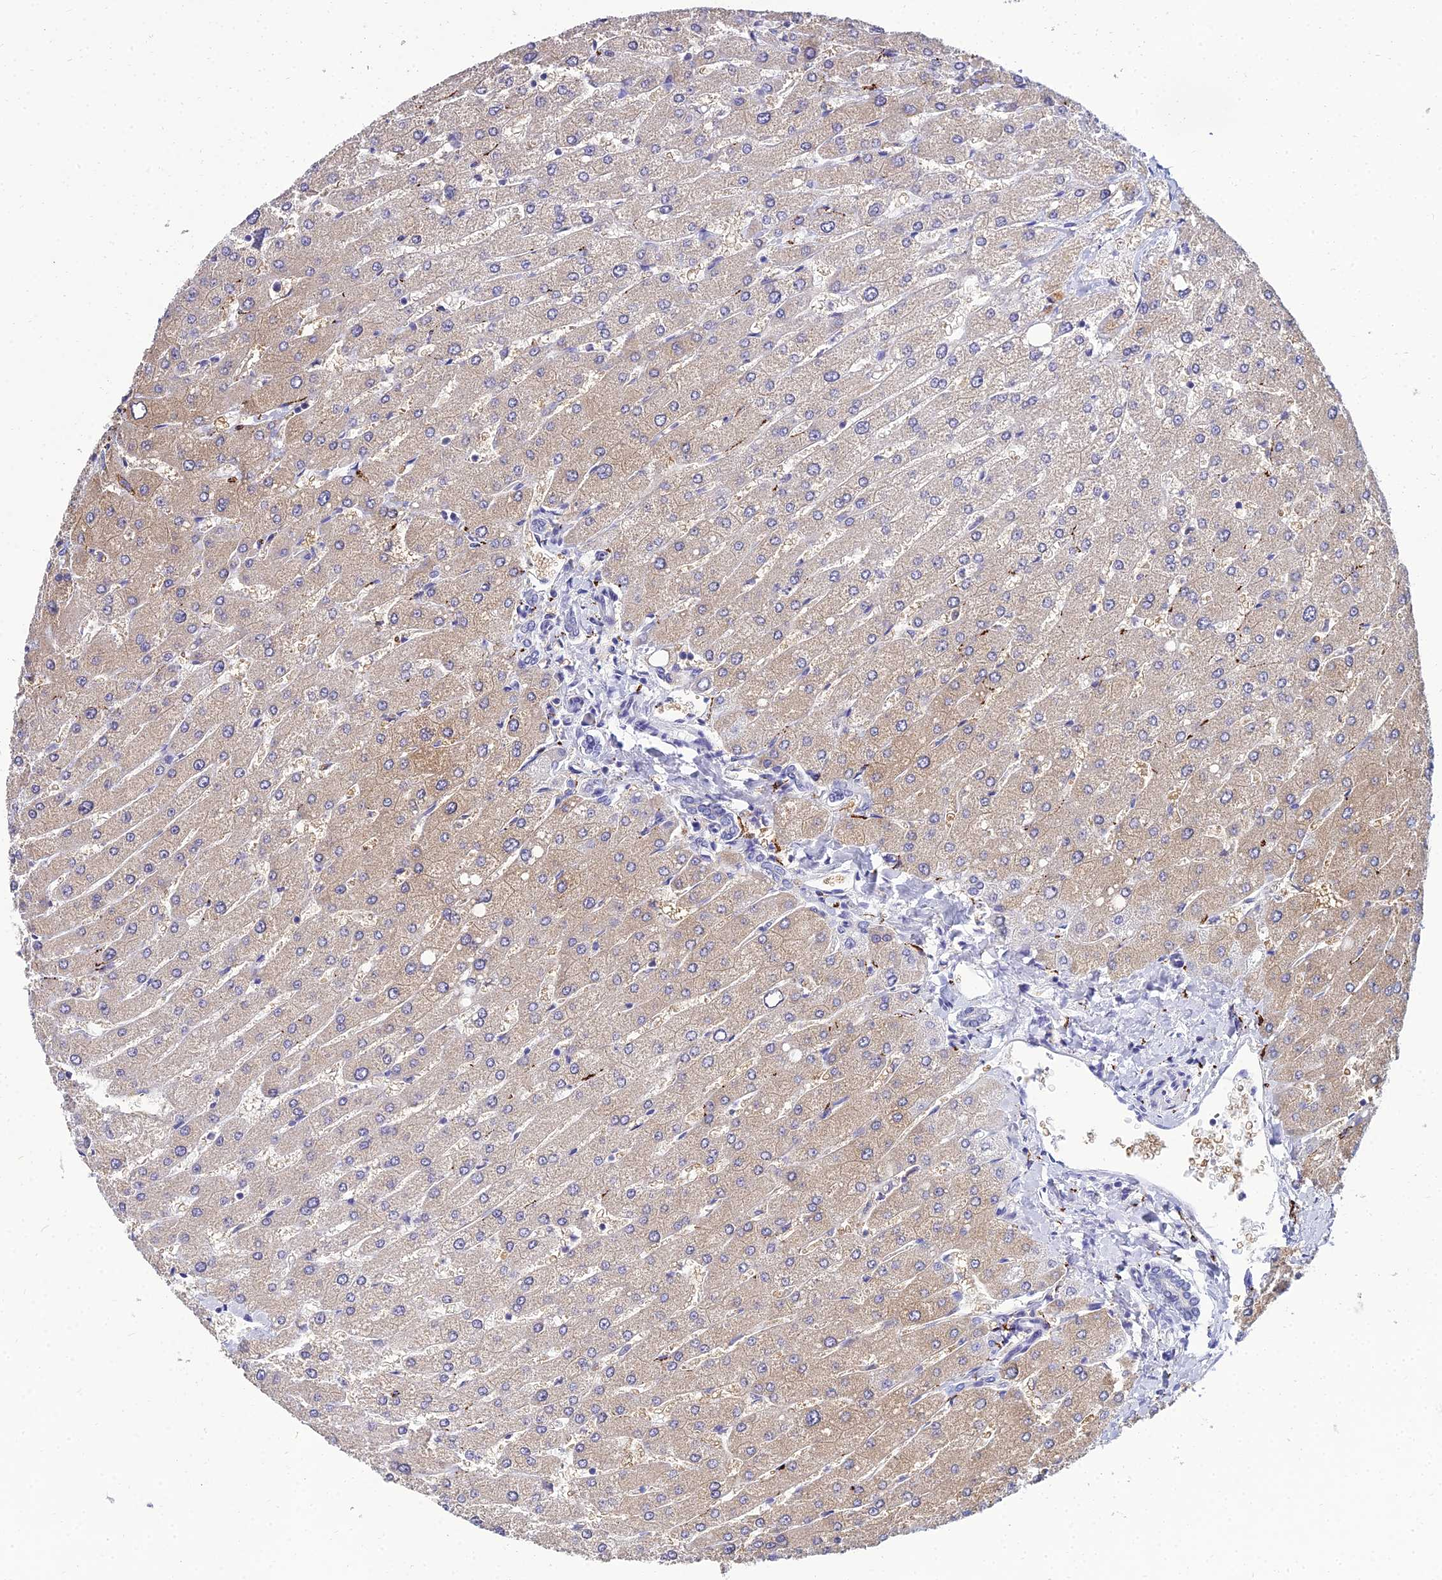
{"staining": {"intensity": "negative", "quantity": "none", "location": "none"}, "tissue": "liver", "cell_type": "Cholangiocytes", "image_type": "normal", "snomed": [{"axis": "morphology", "description": "Normal tissue, NOS"}, {"axis": "topography", "description": "Liver"}], "caption": "Cholangiocytes are negative for protein expression in unremarkable human liver. (DAB immunohistochemistry (IHC), high magnification).", "gene": "NPY", "patient": {"sex": "male", "age": 55}}